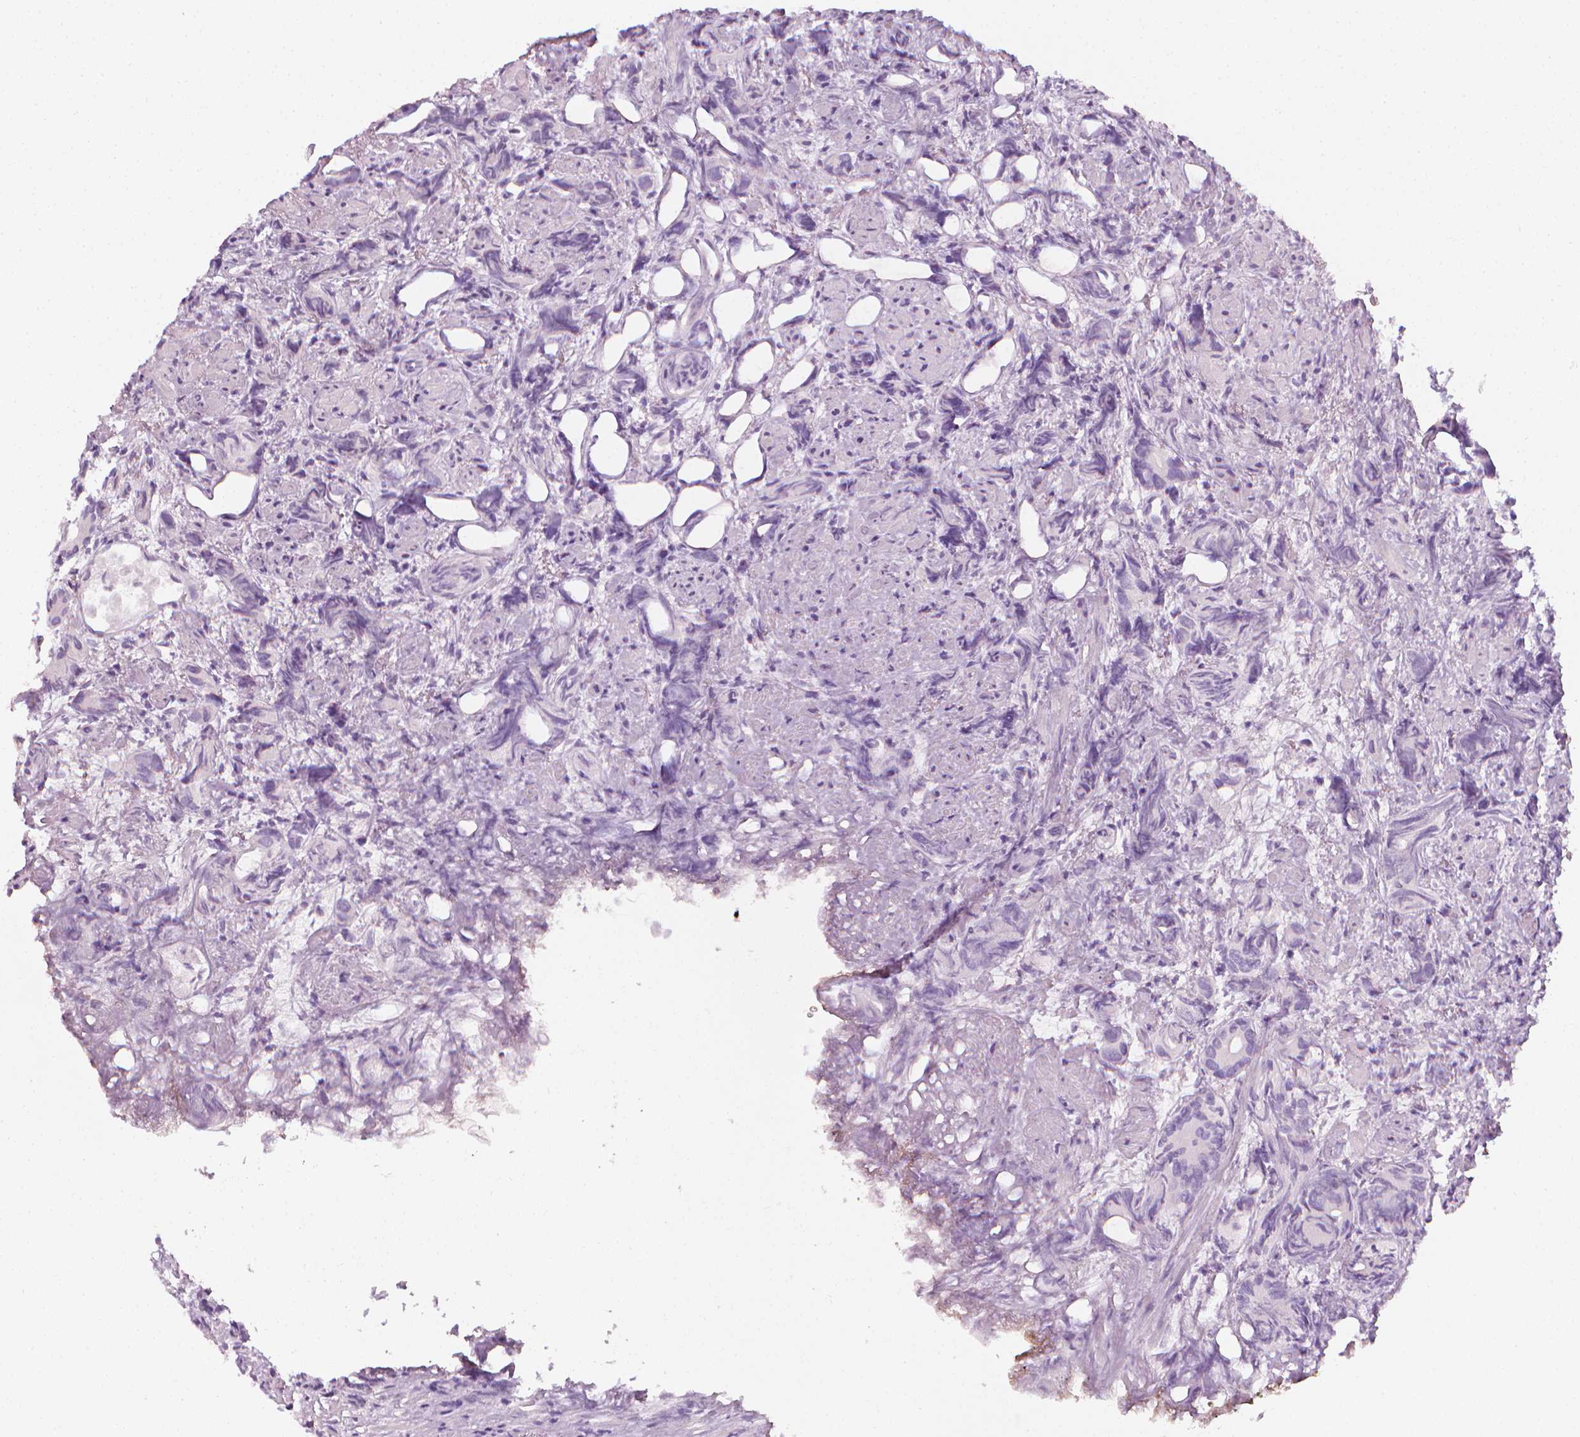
{"staining": {"intensity": "negative", "quantity": "none", "location": "none"}, "tissue": "prostate cancer", "cell_type": "Tumor cells", "image_type": "cancer", "snomed": [{"axis": "morphology", "description": "Adenocarcinoma, High grade"}, {"axis": "topography", "description": "Prostate"}], "caption": "Prostate cancer (high-grade adenocarcinoma) was stained to show a protein in brown. There is no significant staining in tumor cells.", "gene": "DCAF8L1", "patient": {"sex": "male", "age": 84}}